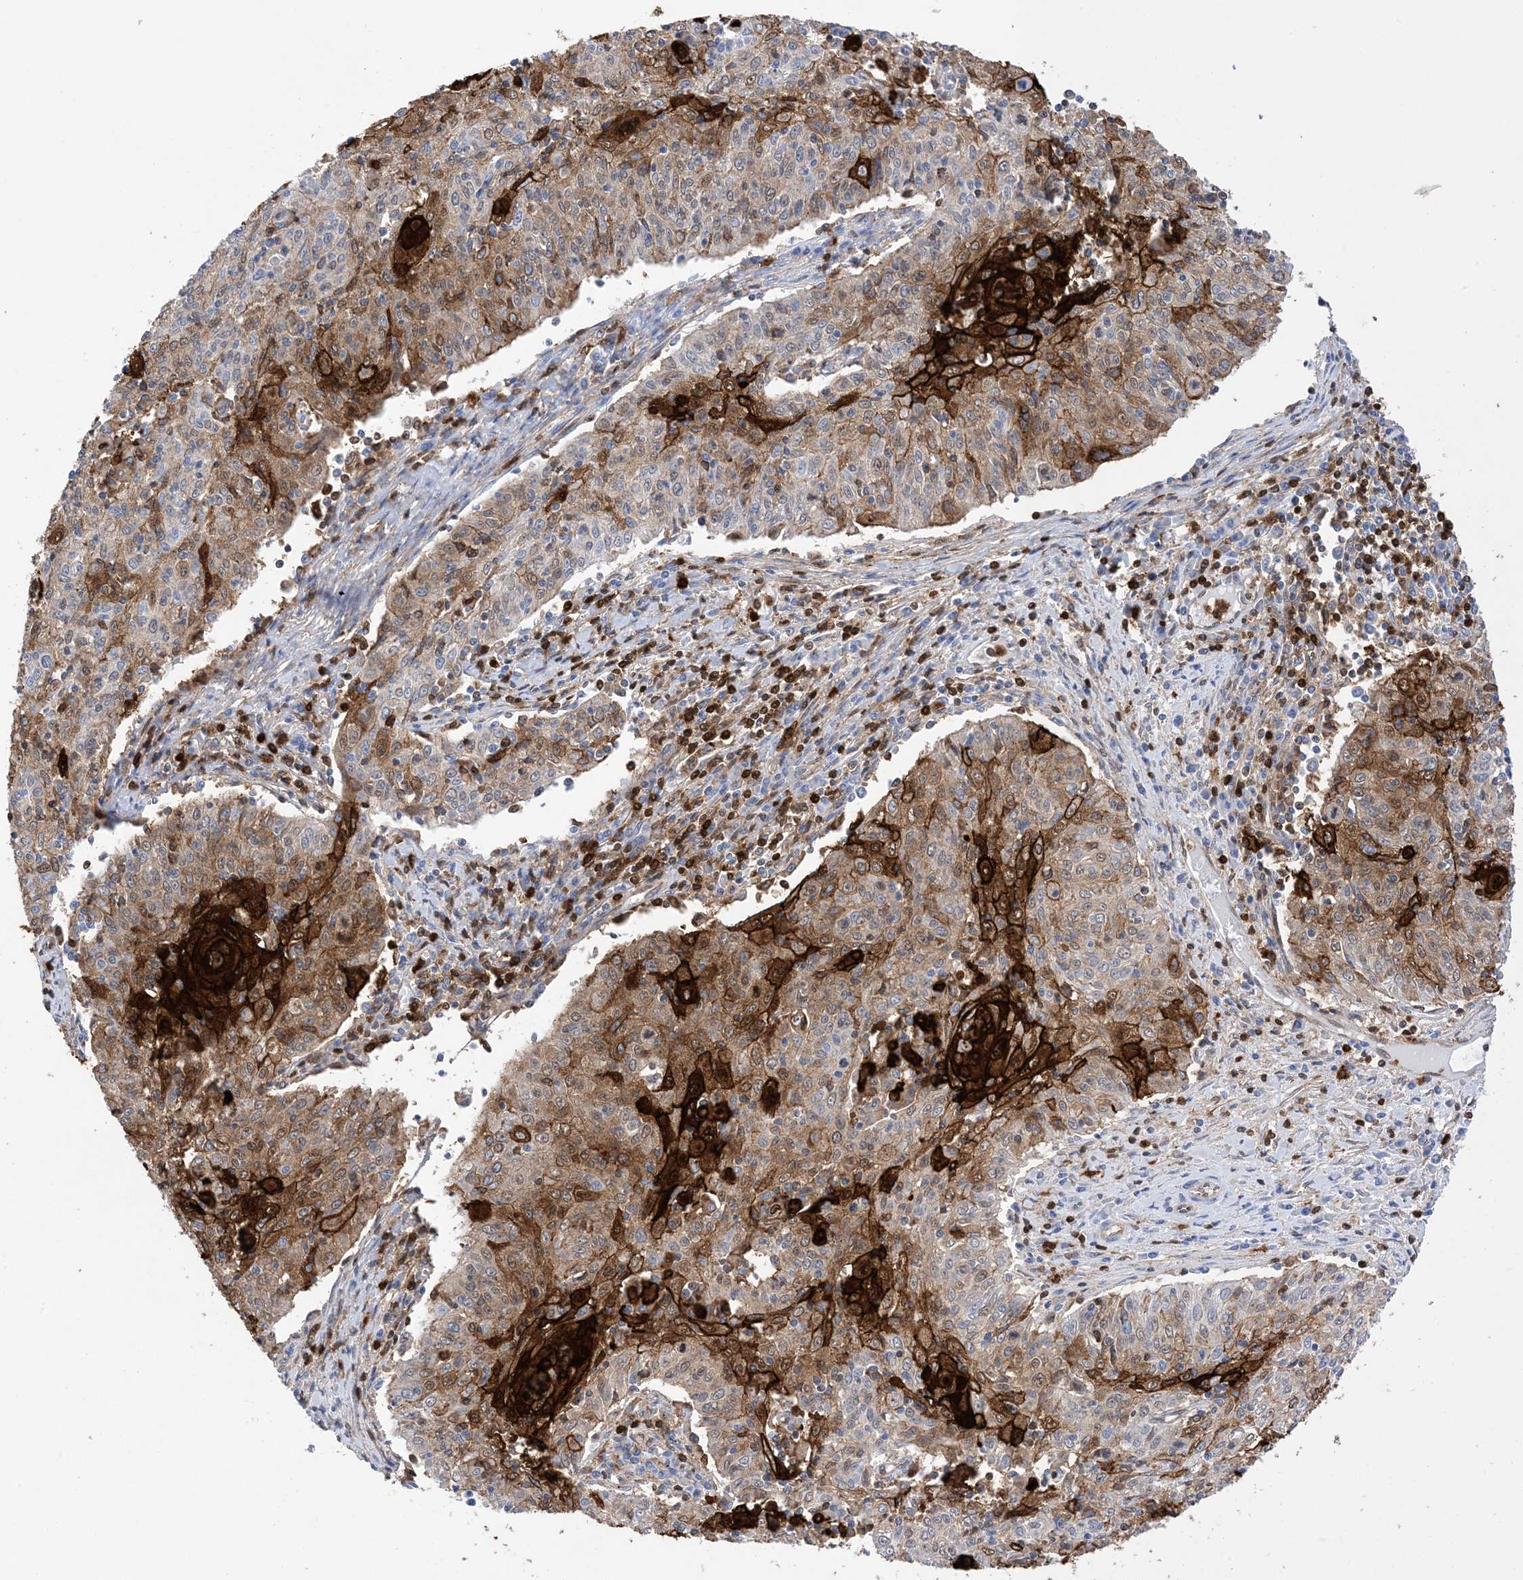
{"staining": {"intensity": "strong", "quantity": "<25%", "location": "cytoplasmic/membranous"}, "tissue": "cervical cancer", "cell_type": "Tumor cells", "image_type": "cancer", "snomed": [{"axis": "morphology", "description": "Squamous cell carcinoma, NOS"}, {"axis": "topography", "description": "Cervix"}], "caption": "This is an image of immunohistochemistry staining of squamous cell carcinoma (cervical), which shows strong expression in the cytoplasmic/membranous of tumor cells.", "gene": "ANXA1", "patient": {"sex": "female", "age": 48}}